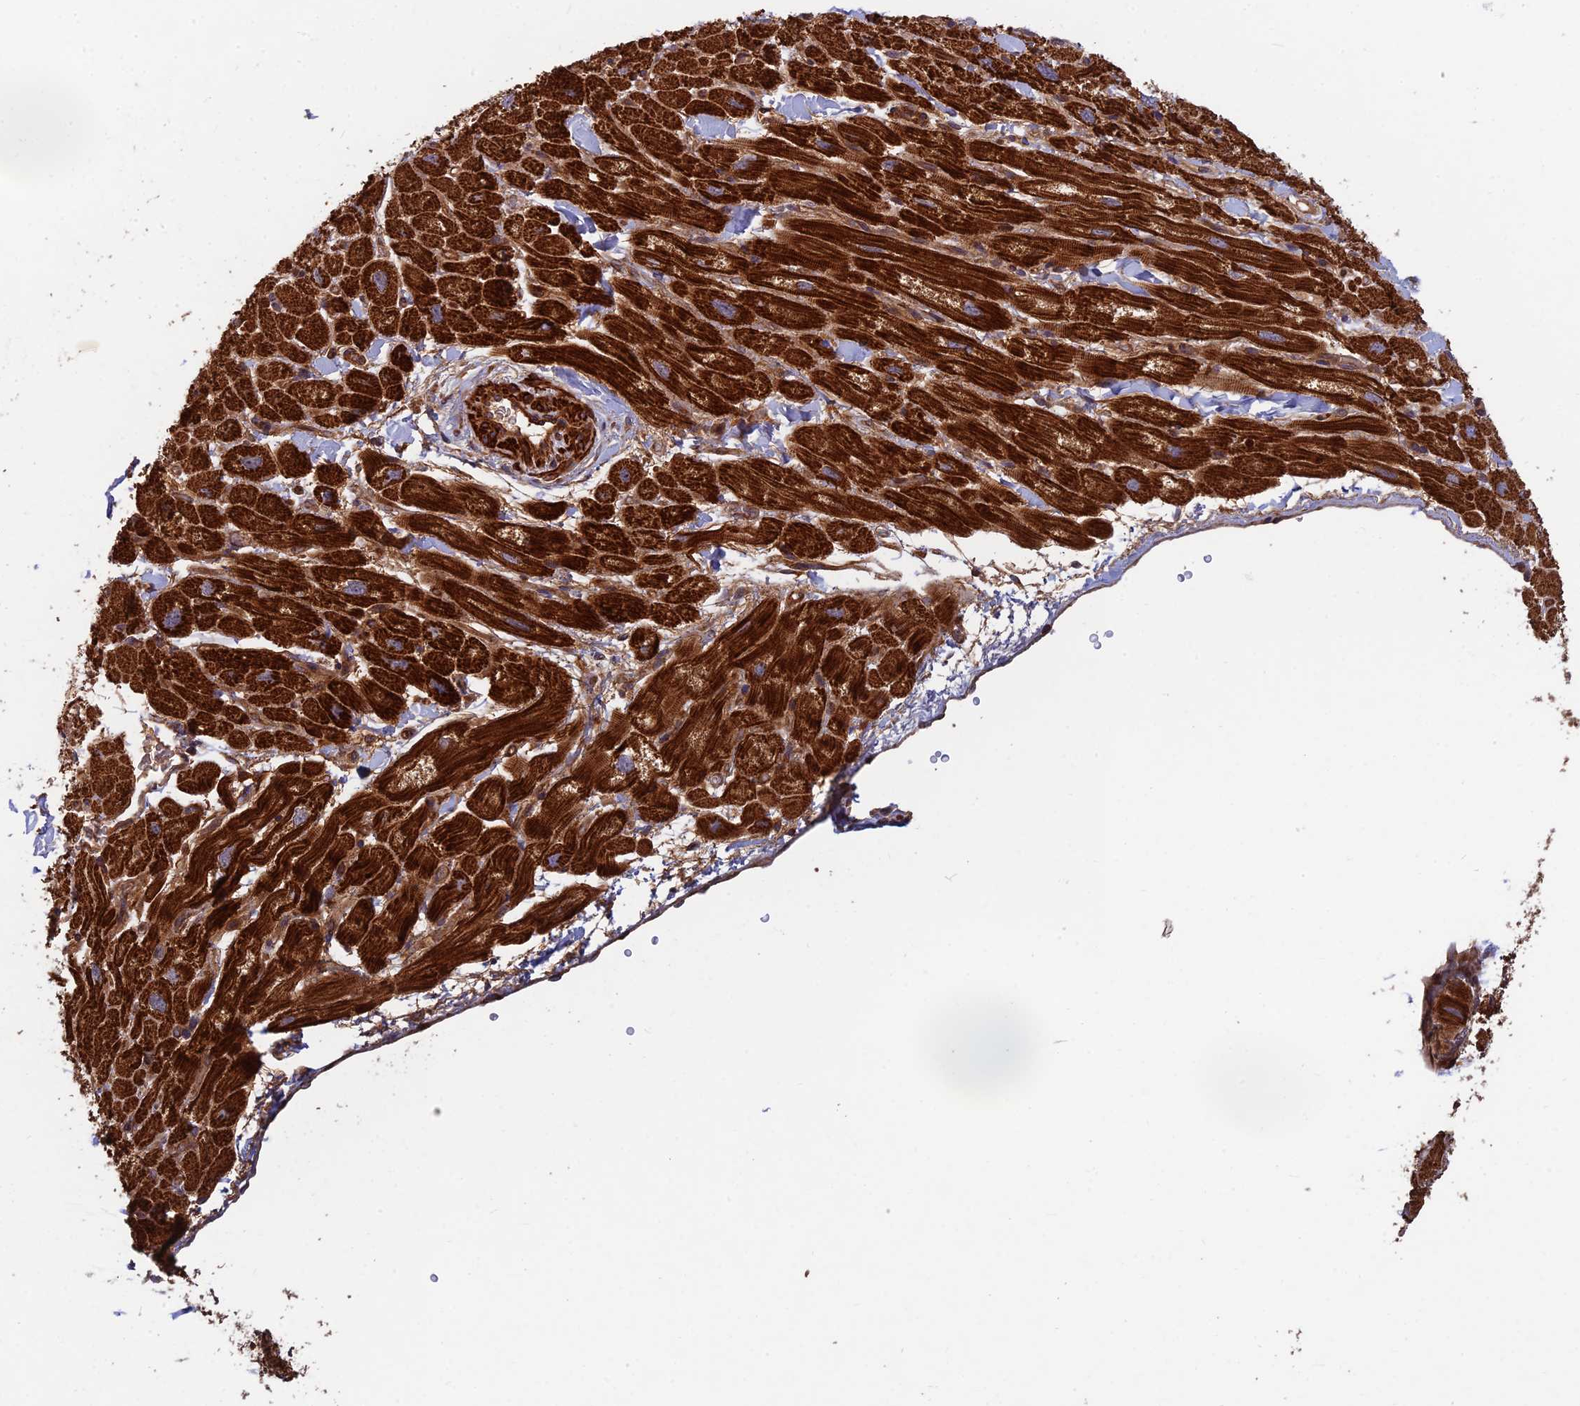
{"staining": {"intensity": "strong", "quantity": ">75%", "location": "cytoplasmic/membranous"}, "tissue": "heart muscle", "cell_type": "Cardiomyocytes", "image_type": "normal", "snomed": [{"axis": "morphology", "description": "Normal tissue, NOS"}, {"axis": "topography", "description": "Heart"}], "caption": "This image demonstrates immunohistochemistry staining of normal heart muscle, with high strong cytoplasmic/membranous staining in approximately >75% of cardiomyocytes.", "gene": "RELCH", "patient": {"sex": "male", "age": 65}}